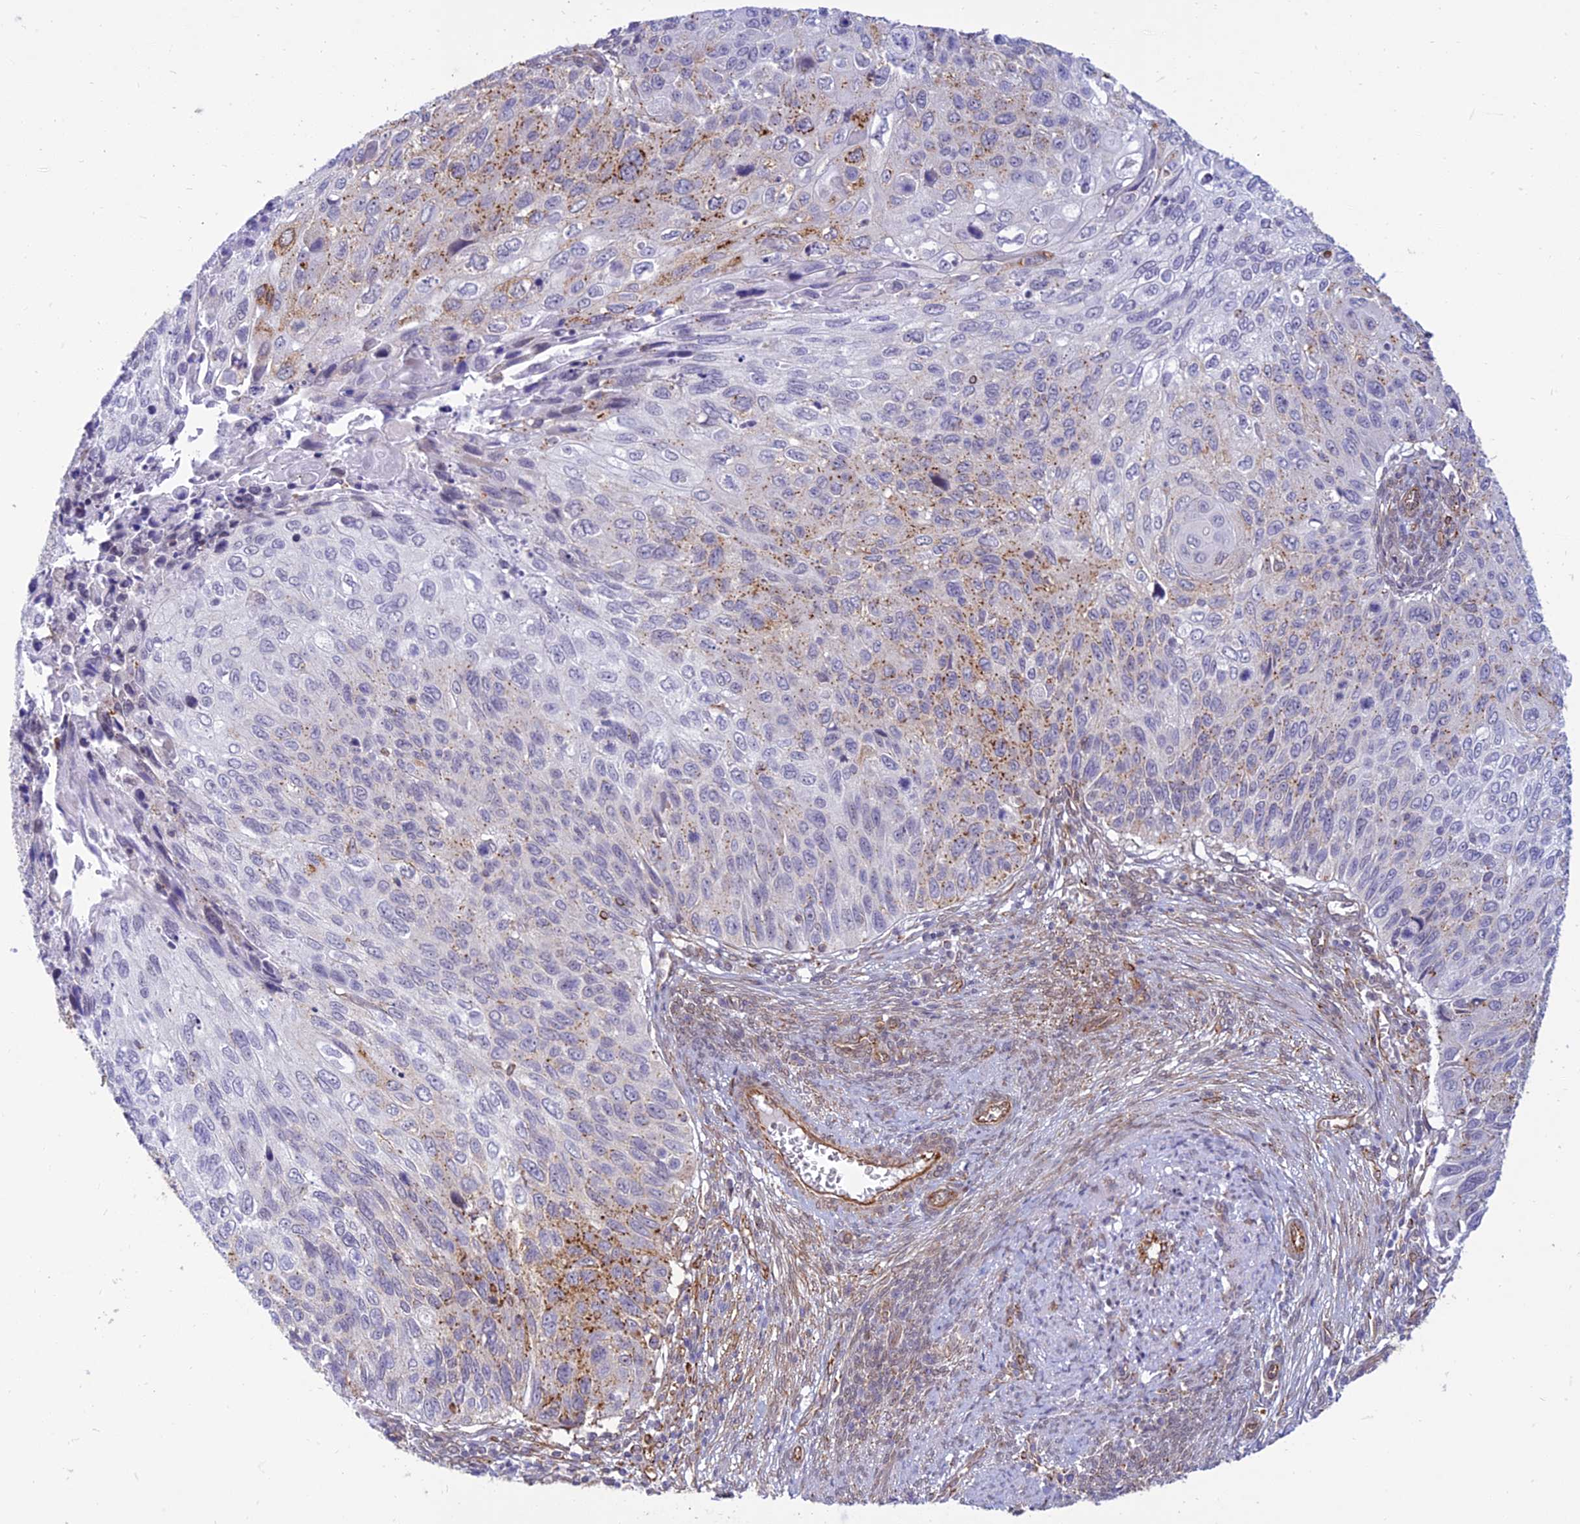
{"staining": {"intensity": "moderate", "quantity": "<25%", "location": "cytoplasmic/membranous"}, "tissue": "cervical cancer", "cell_type": "Tumor cells", "image_type": "cancer", "snomed": [{"axis": "morphology", "description": "Squamous cell carcinoma, NOS"}, {"axis": "topography", "description": "Cervix"}], "caption": "Squamous cell carcinoma (cervical) tissue demonstrates moderate cytoplasmic/membranous staining in about <25% of tumor cells", "gene": "SAPCD2", "patient": {"sex": "female", "age": 70}}